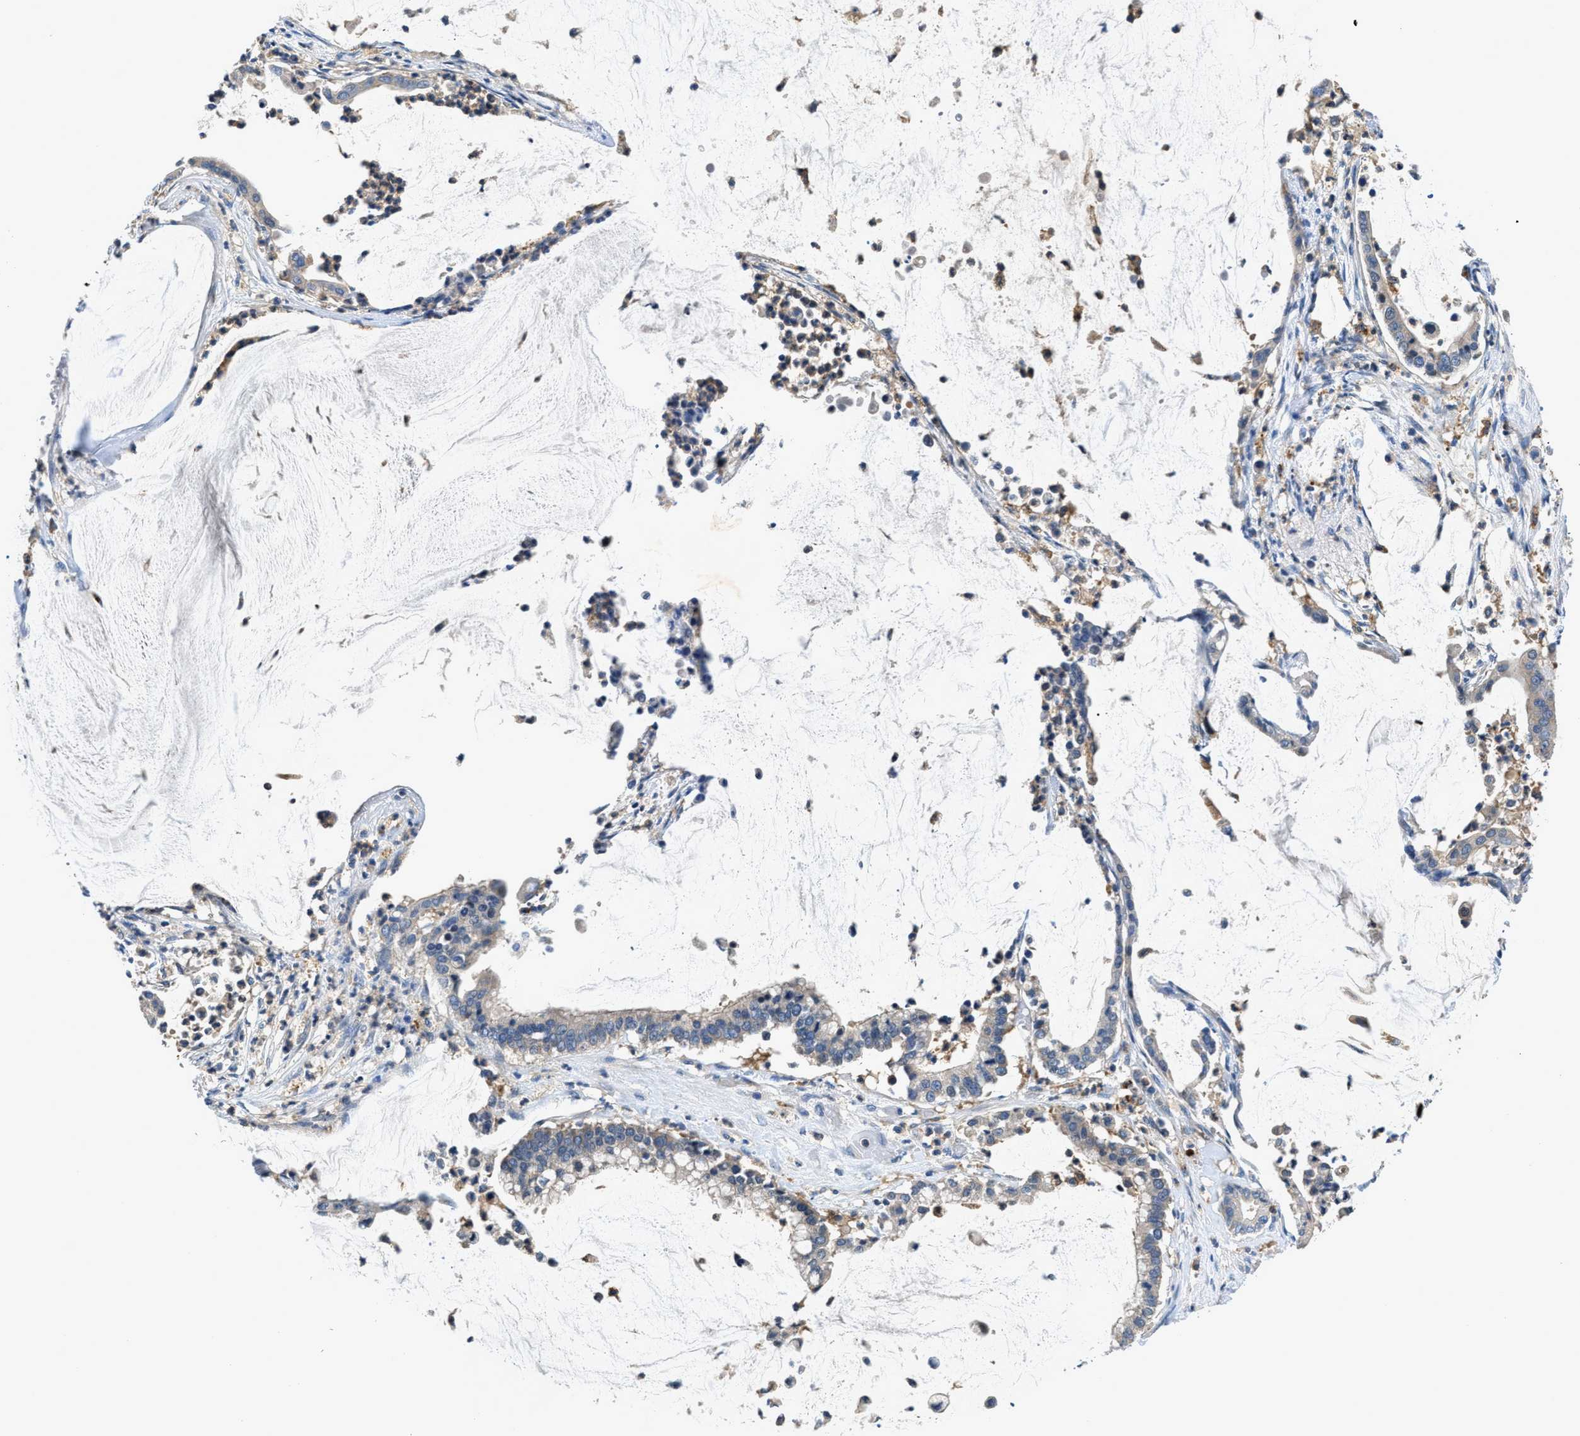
{"staining": {"intensity": "negative", "quantity": "none", "location": "none"}, "tissue": "pancreatic cancer", "cell_type": "Tumor cells", "image_type": "cancer", "snomed": [{"axis": "morphology", "description": "Adenocarcinoma, NOS"}, {"axis": "topography", "description": "Pancreas"}], "caption": "This is an immunohistochemistry photomicrograph of pancreatic cancer. There is no staining in tumor cells.", "gene": "ADGRE3", "patient": {"sex": "male", "age": 41}}